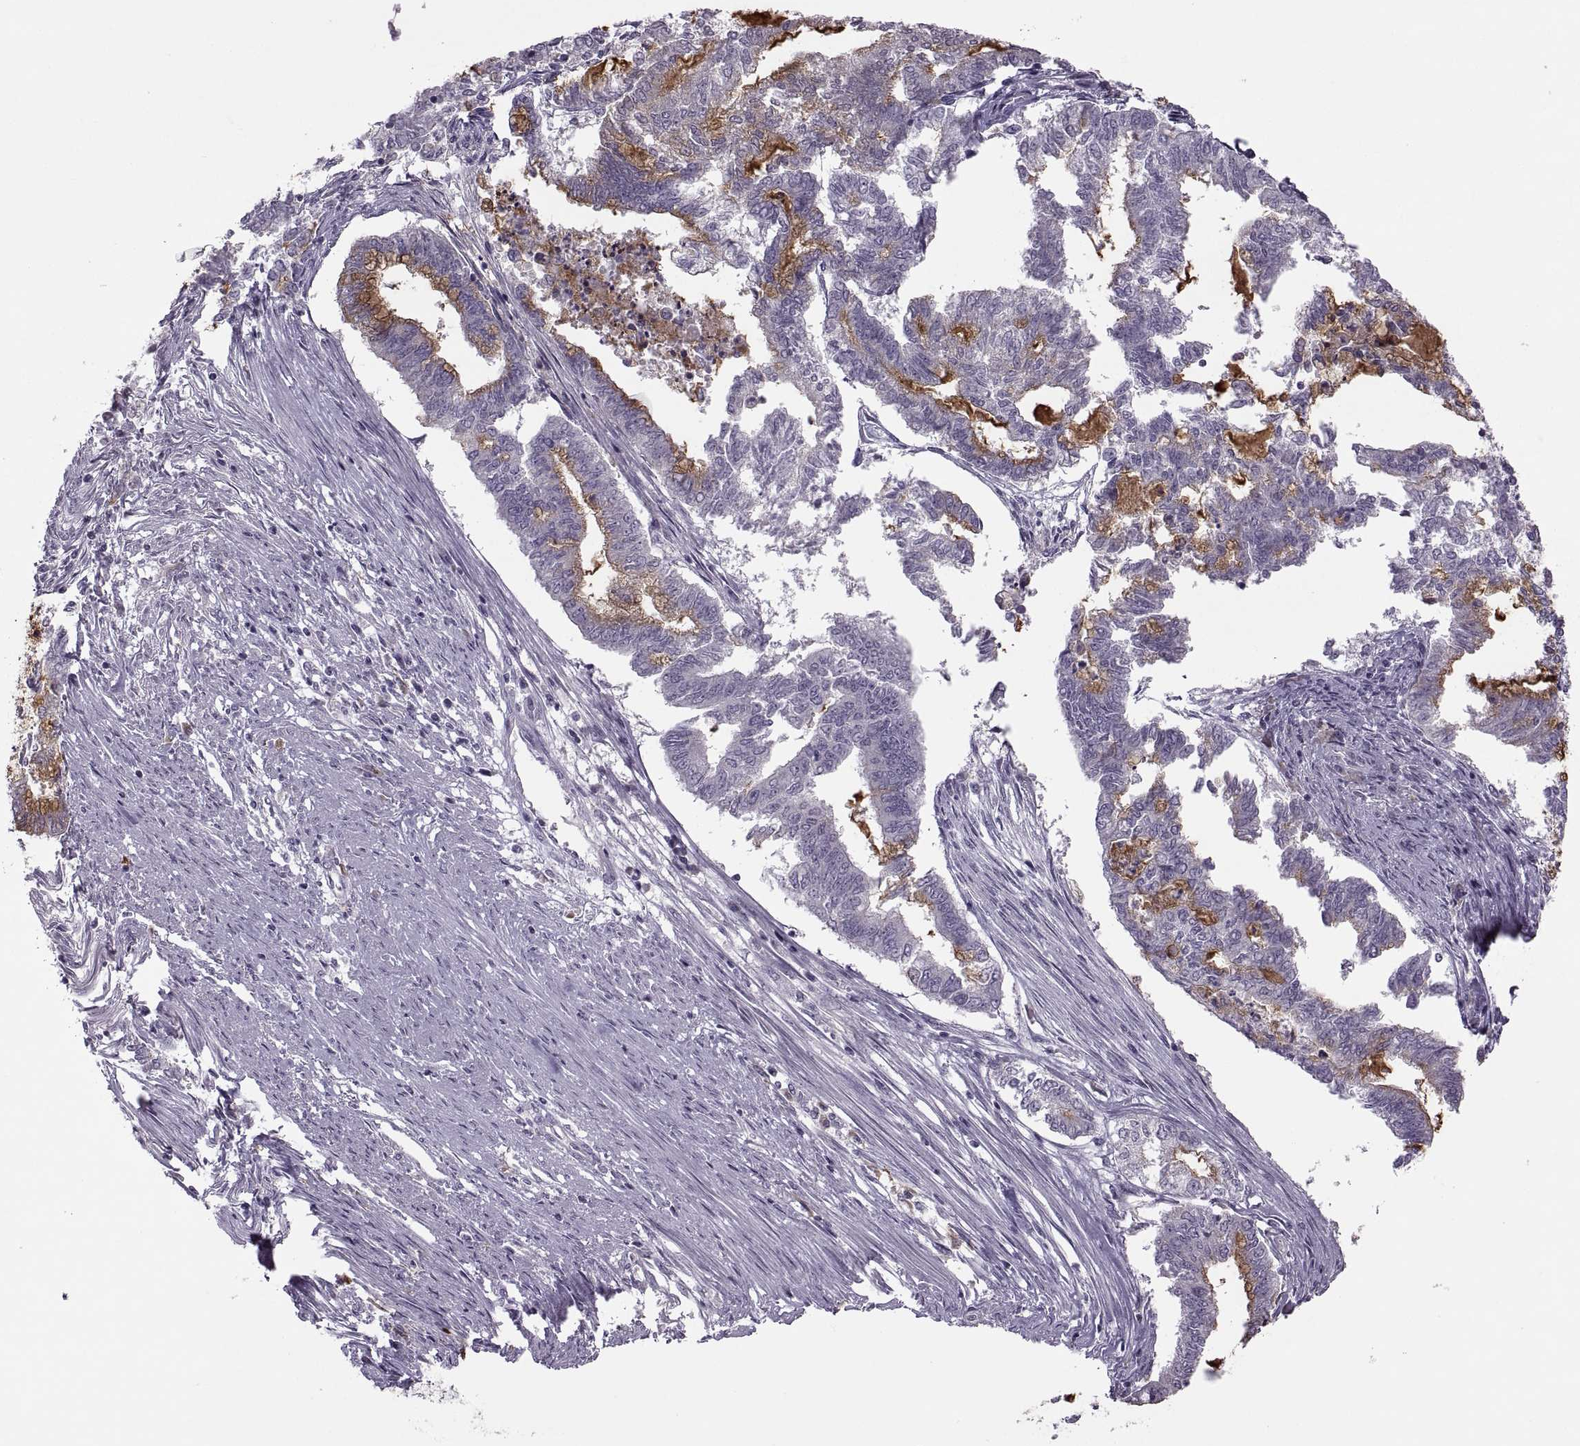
{"staining": {"intensity": "moderate", "quantity": "<25%", "location": "cytoplasmic/membranous"}, "tissue": "endometrial cancer", "cell_type": "Tumor cells", "image_type": "cancer", "snomed": [{"axis": "morphology", "description": "Adenocarcinoma, NOS"}, {"axis": "topography", "description": "Endometrium"}], "caption": "A histopathology image of endometrial cancer stained for a protein displays moderate cytoplasmic/membranous brown staining in tumor cells.", "gene": "H2AP", "patient": {"sex": "female", "age": 79}}